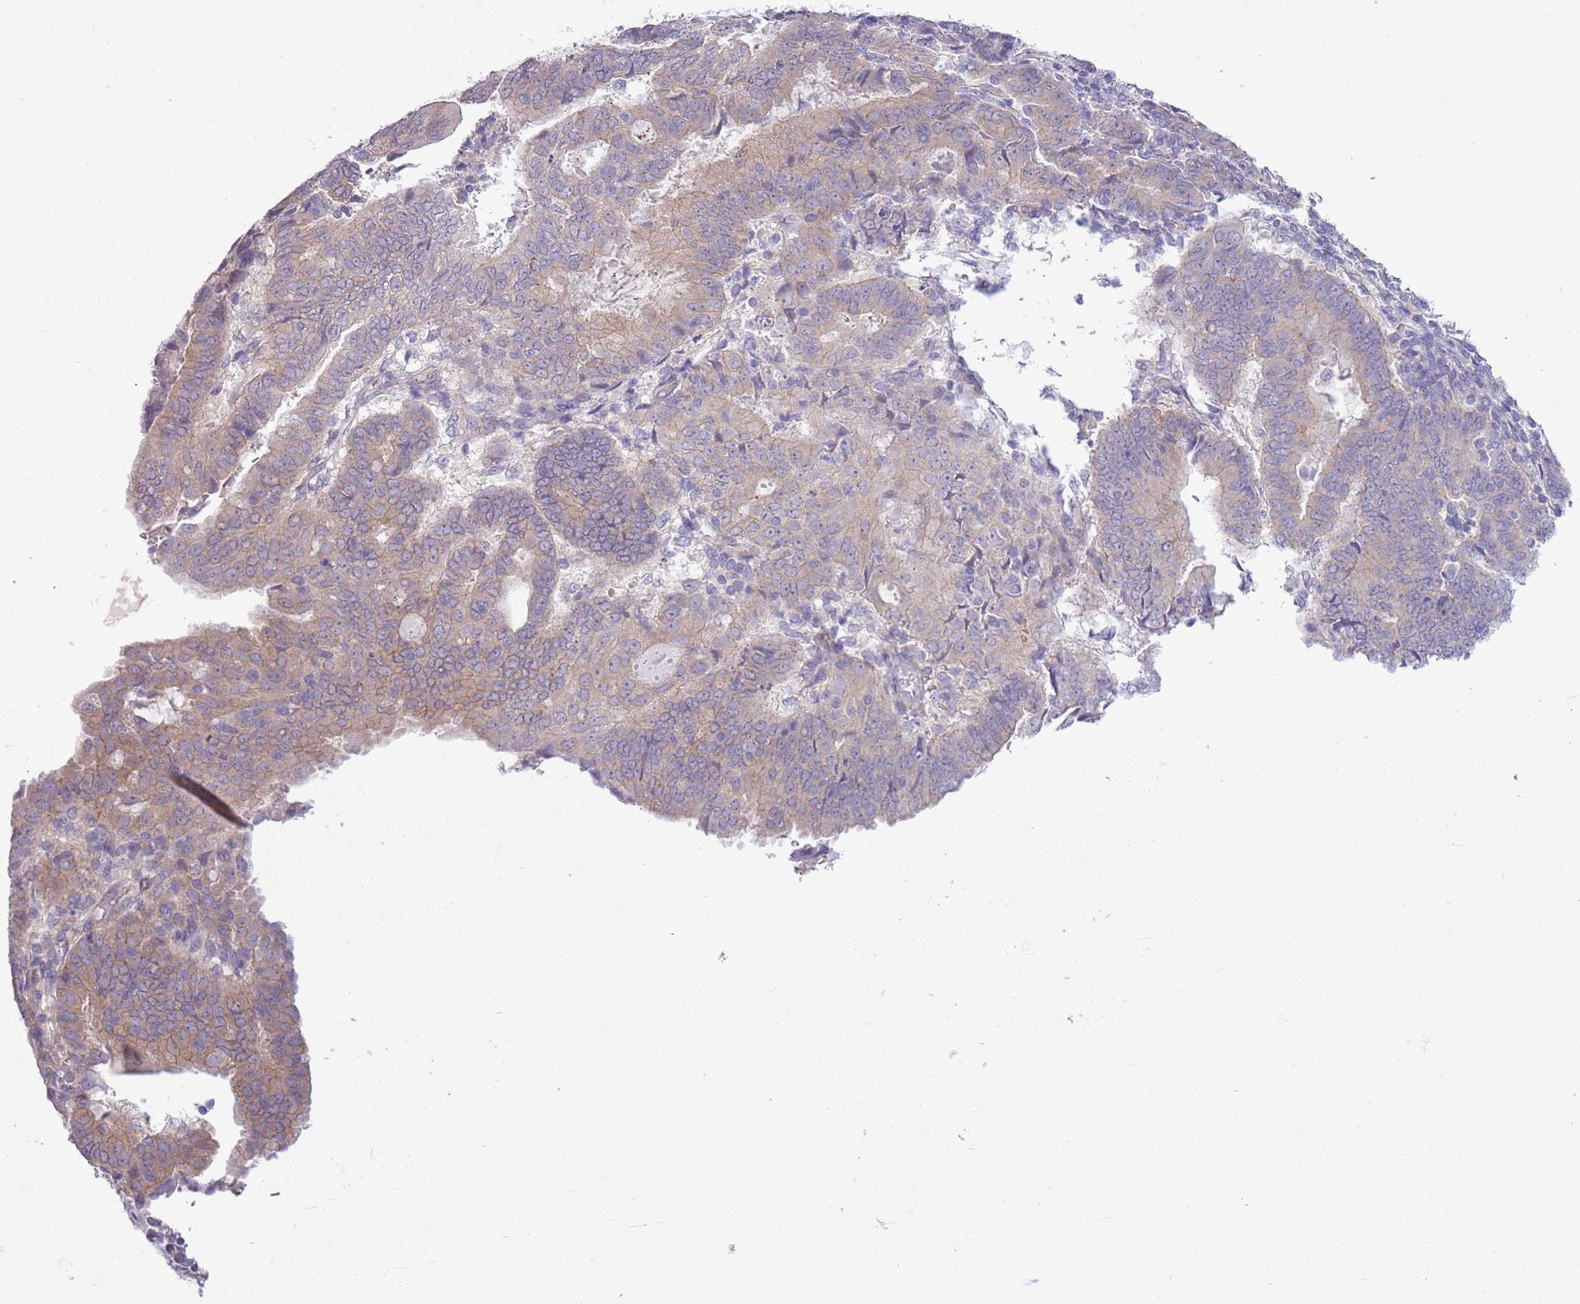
{"staining": {"intensity": "weak", "quantity": "25%-75%", "location": "cytoplasmic/membranous"}, "tissue": "endometrial cancer", "cell_type": "Tumor cells", "image_type": "cancer", "snomed": [{"axis": "morphology", "description": "Adenocarcinoma, NOS"}, {"axis": "topography", "description": "Endometrium"}], "caption": "A histopathology image of endometrial adenocarcinoma stained for a protein reveals weak cytoplasmic/membranous brown staining in tumor cells. (DAB (3,3'-diaminobenzidine) = brown stain, brightfield microscopy at high magnification).", "gene": "PARP8", "patient": {"sex": "female", "age": 70}}